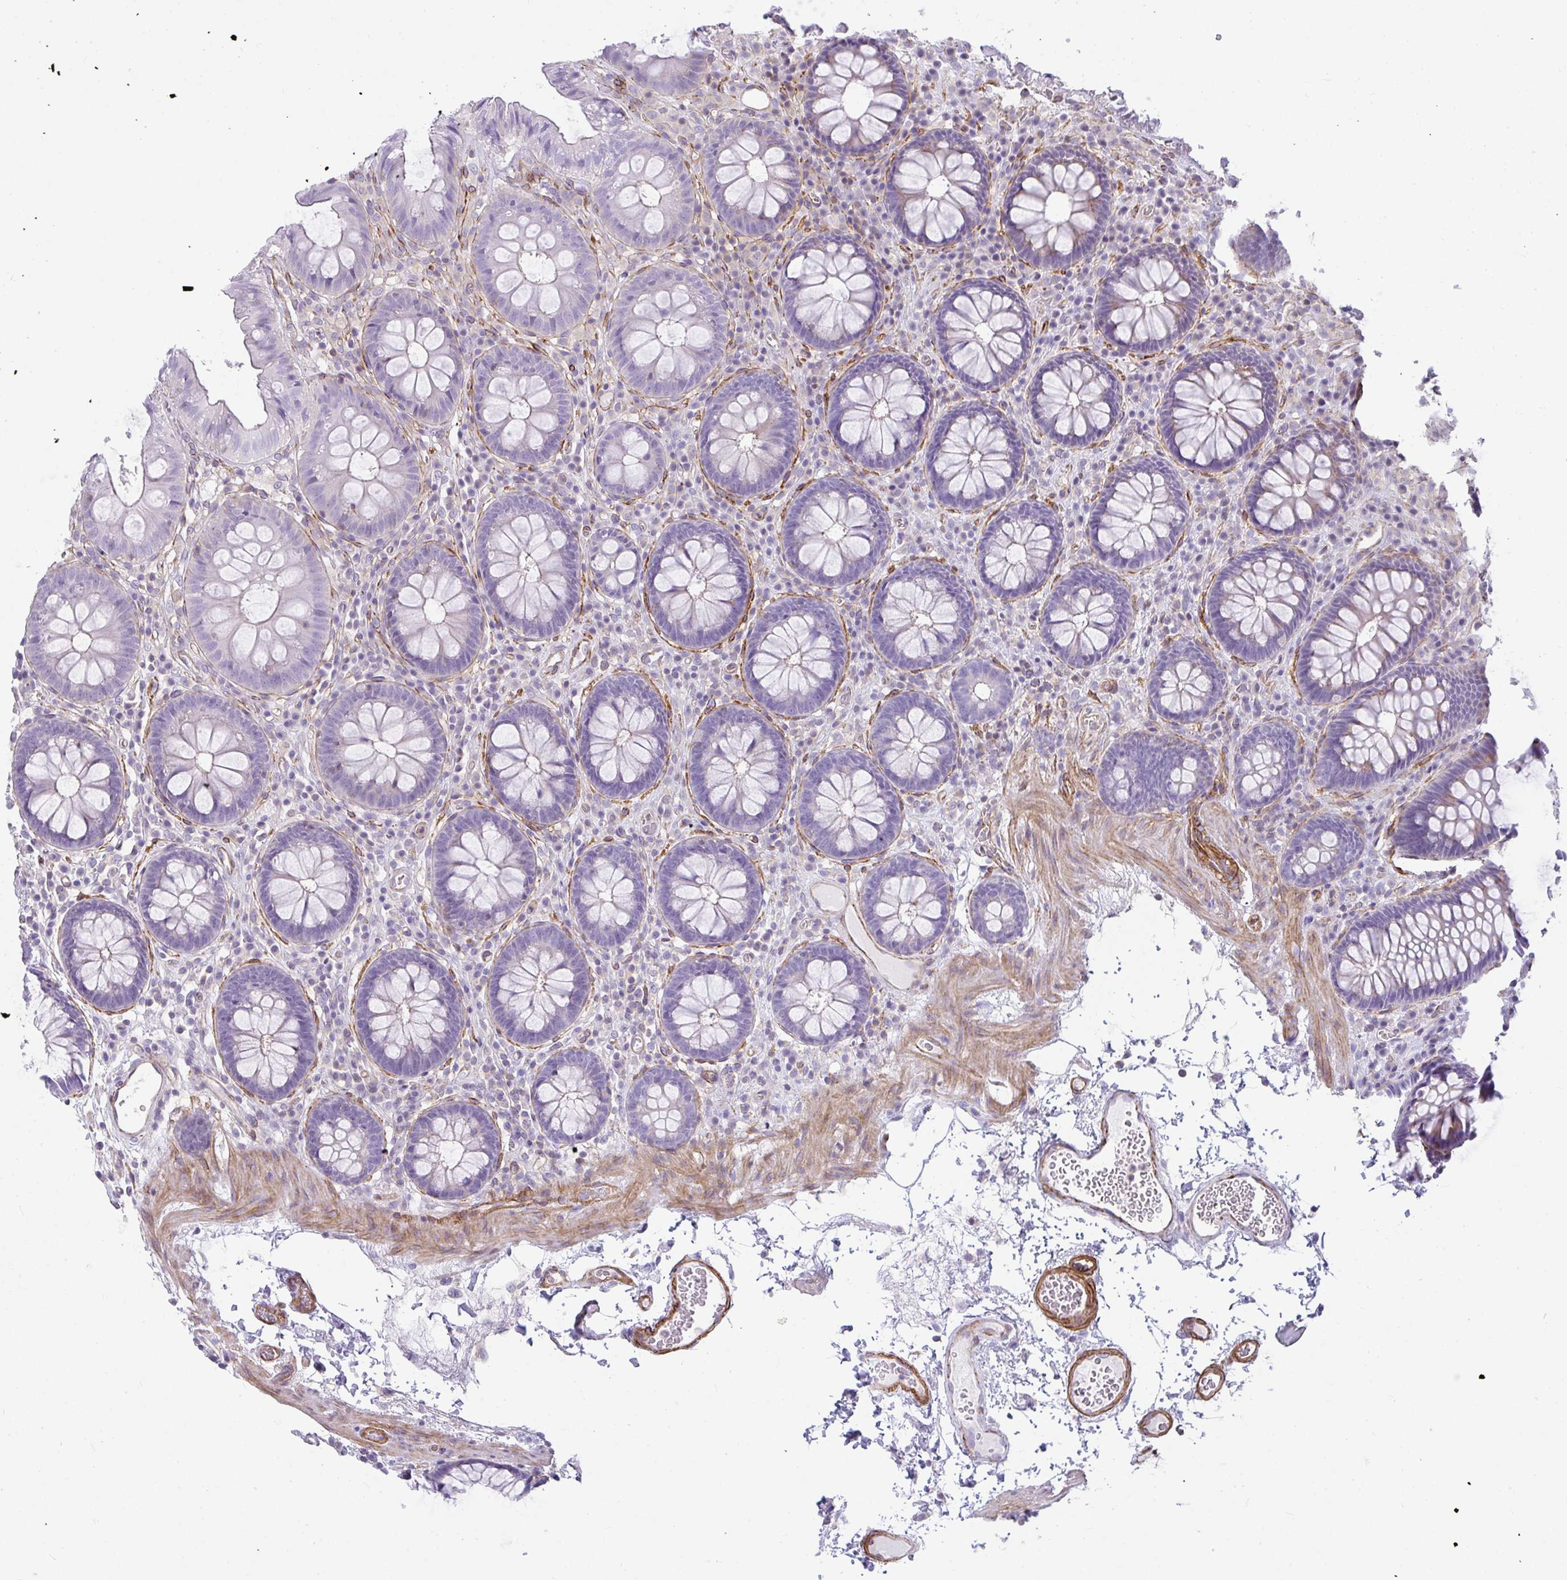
{"staining": {"intensity": "negative", "quantity": "none", "location": "none"}, "tissue": "colon", "cell_type": "Endothelial cells", "image_type": "normal", "snomed": [{"axis": "morphology", "description": "Normal tissue, NOS"}, {"axis": "topography", "description": "Colon"}, {"axis": "topography", "description": "Peripheral nerve tissue"}], "caption": "Immunohistochemistry (IHC) histopathology image of benign colon: human colon stained with DAB demonstrates no significant protein expression in endothelial cells.", "gene": "CDRT15", "patient": {"sex": "male", "age": 84}}